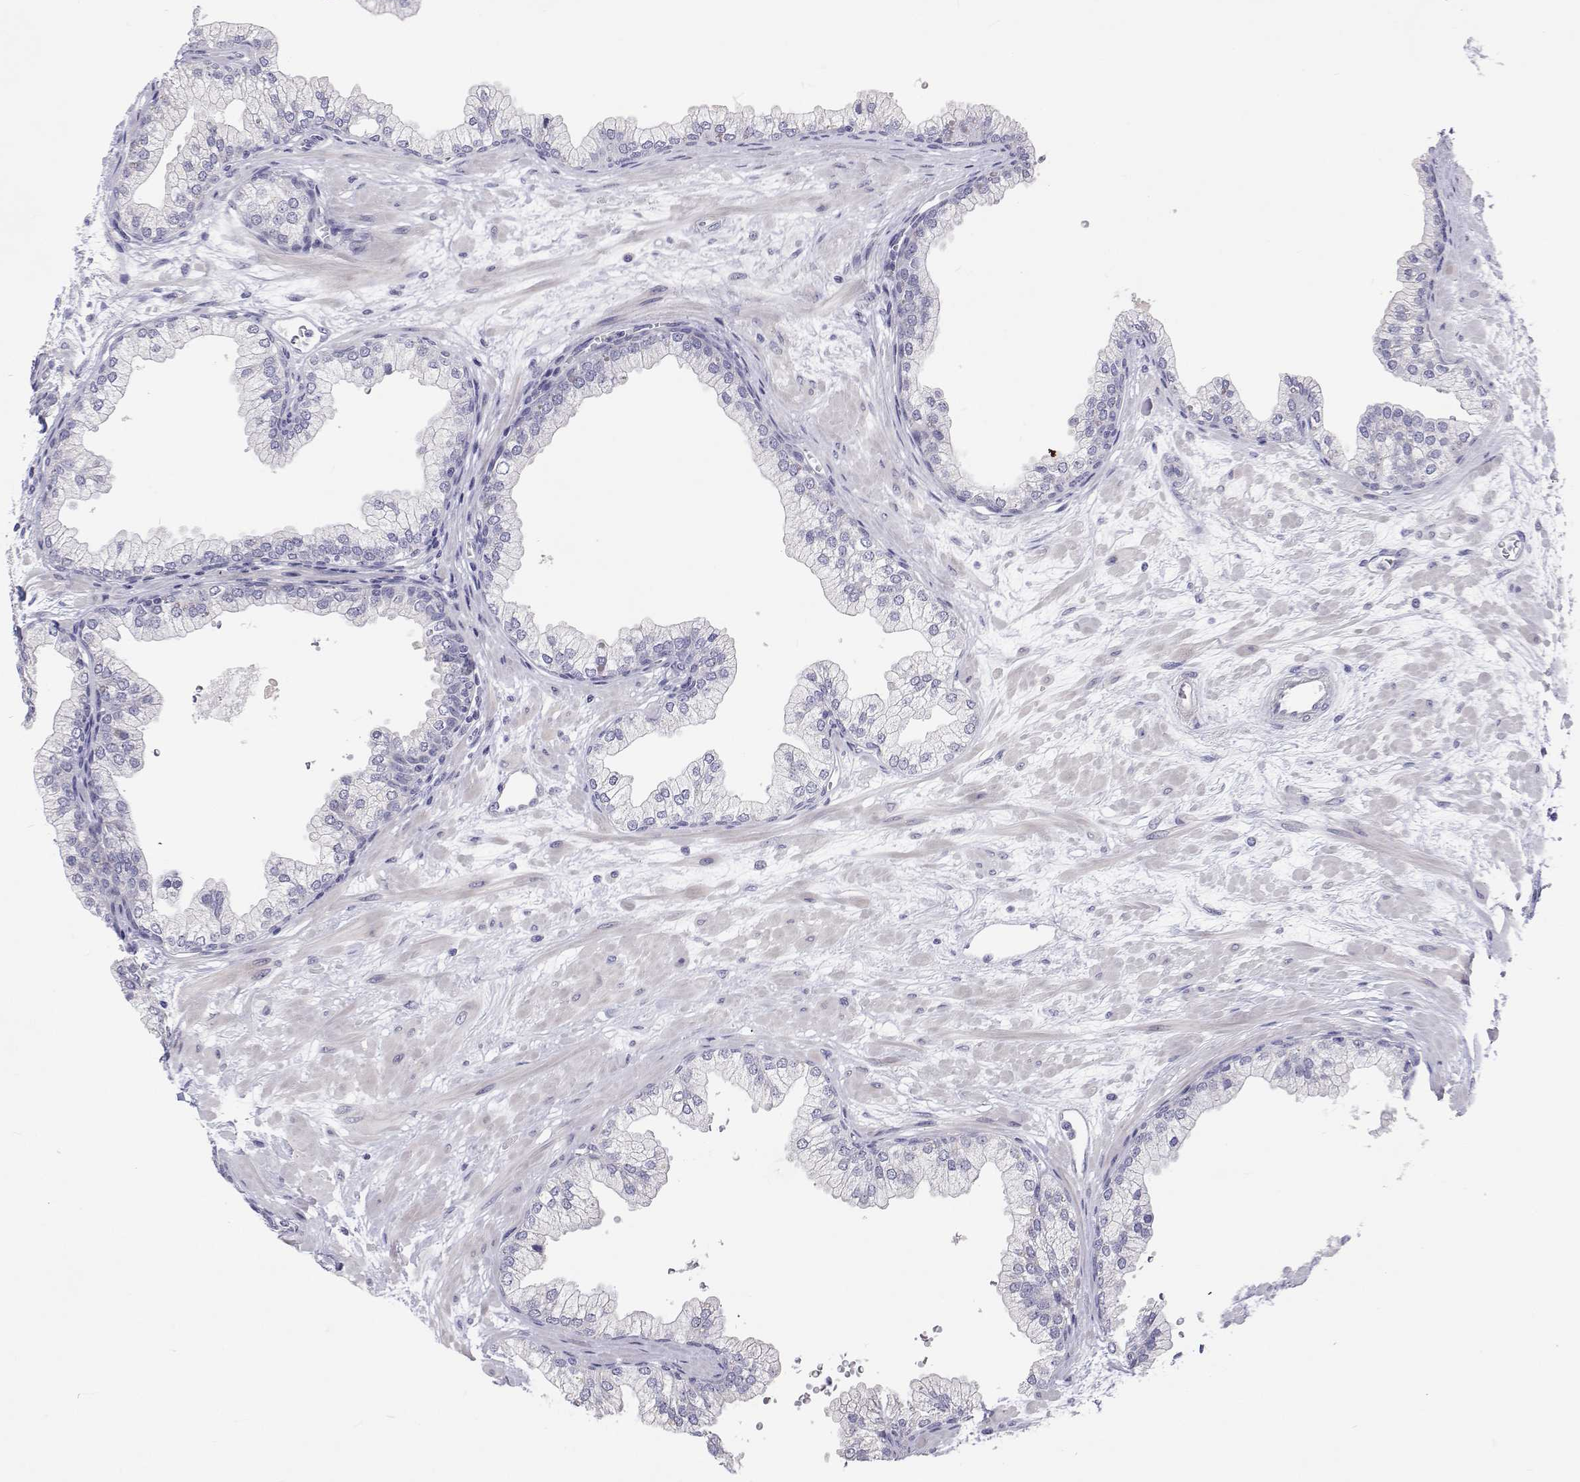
{"staining": {"intensity": "negative", "quantity": "none", "location": "none"}, "tissue": "prostate", "cell_type": "Glandular cells", "image_type": "normal", "snomed": [{"axis": "morphology", "description": "Normal tissue, NOS"}, {"axis": "topography", "description": "Prostate"}, {"axis": "topography", "description": "Peripheral nerve tissue"}], "caption": "High power microscopy histopathology image of an immunohistochemistry (IHC) micrograph of benign prostate, revealing no significant staining in glandular cells.", "gene": "ANKRD65", "patient": {"sex": "male", "age": 61}}